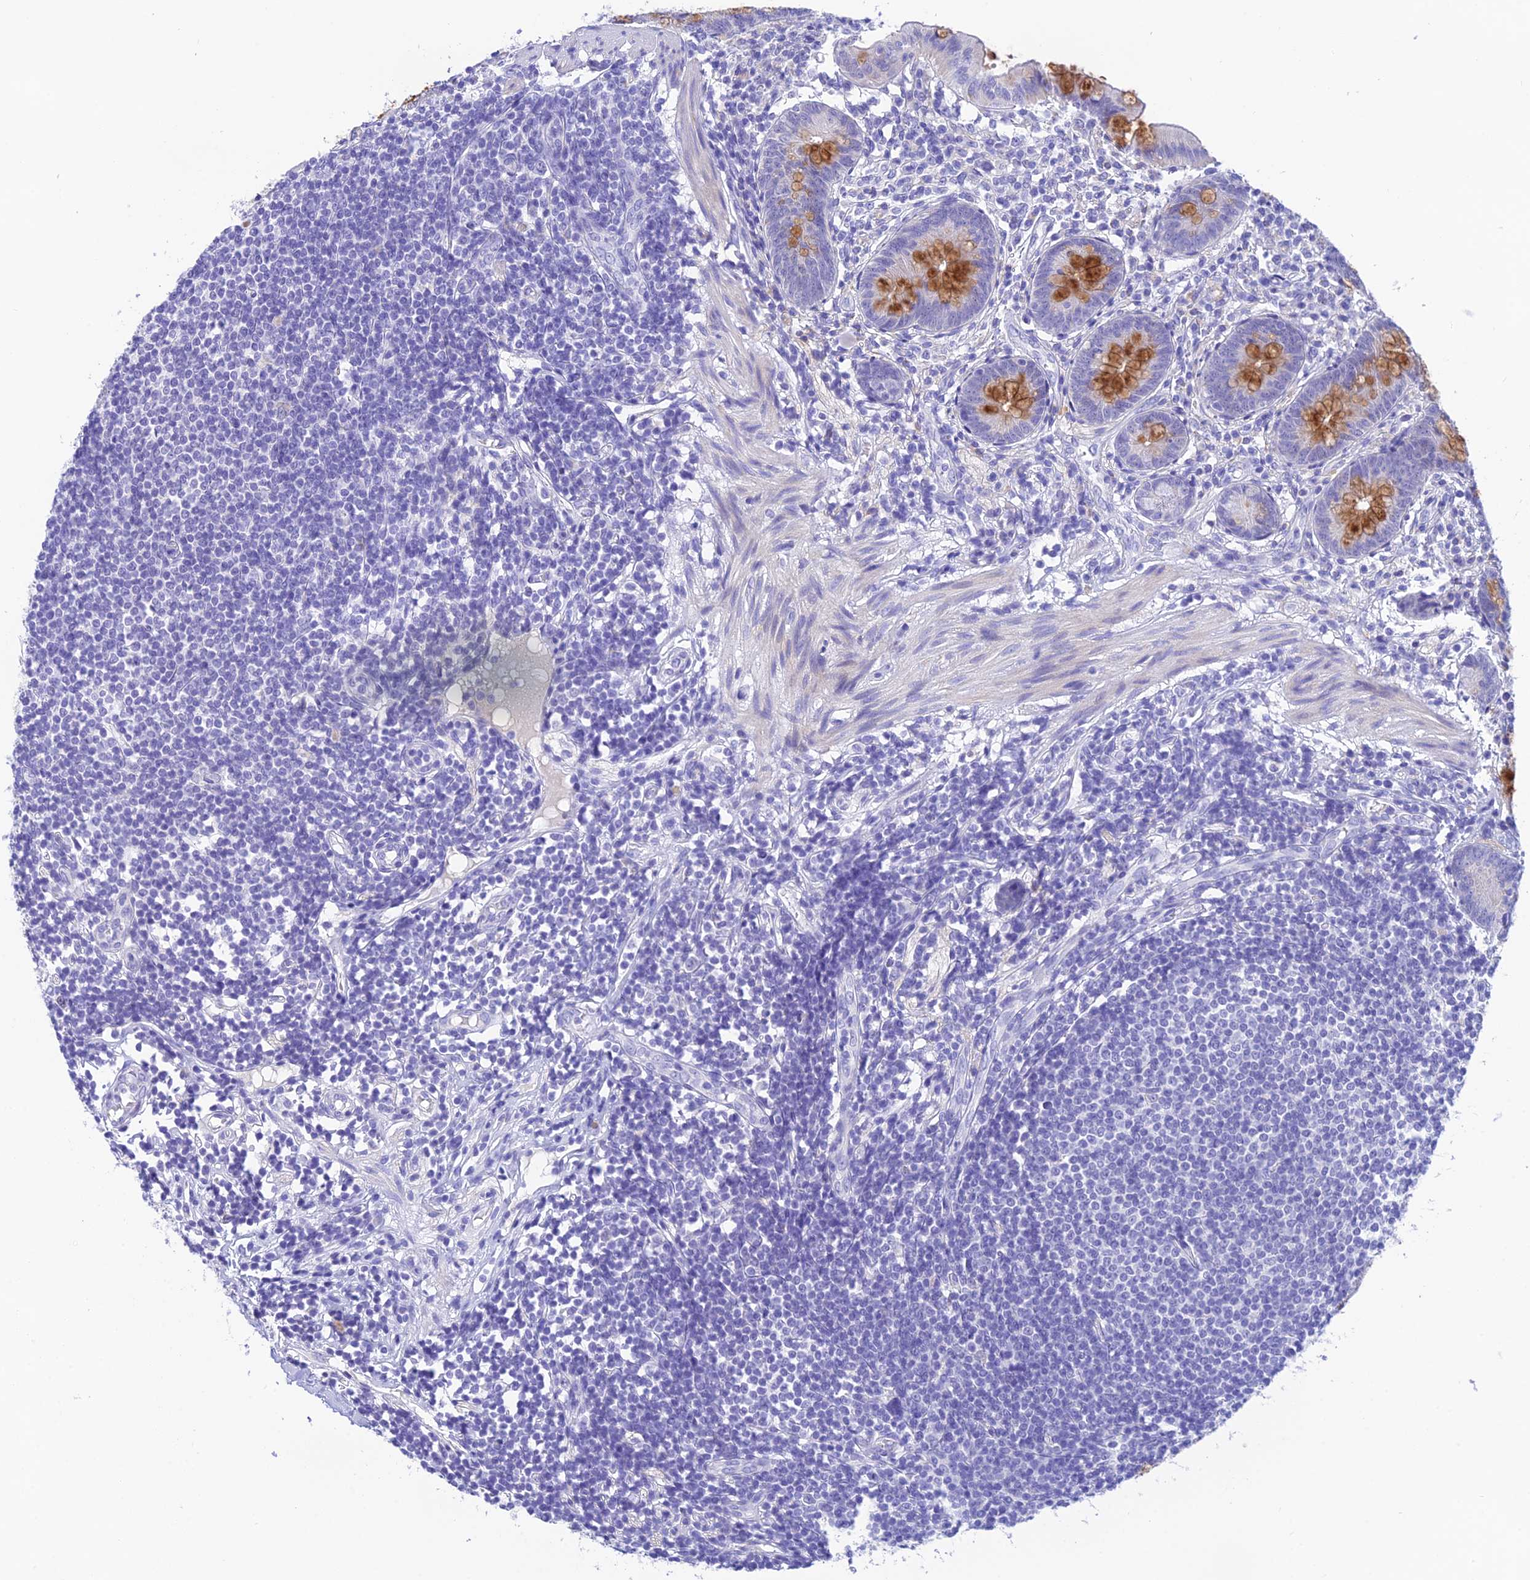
{"staining": {"intensity": "strong", "quantity": "25%-75%", "location": "cytoplasmic/membranous"}, "tissue": "appendix", "cell_type": "Glandular cells", "image_type": "normal", "snomed": [{"axis": "morphology", "description": "Normal tissue, NOS"}, {"axis": "topography", "description": "Appendix"}], "caption": "Immunohistochemical staining of unremarkable appendix exhibits 25%-75% levels of strong cytoplasmic/membranous protein positivity in about 25%-75% of glandular cells.", "gene": "KDELR3", "patient": {"sex": "female", "age": 62}}